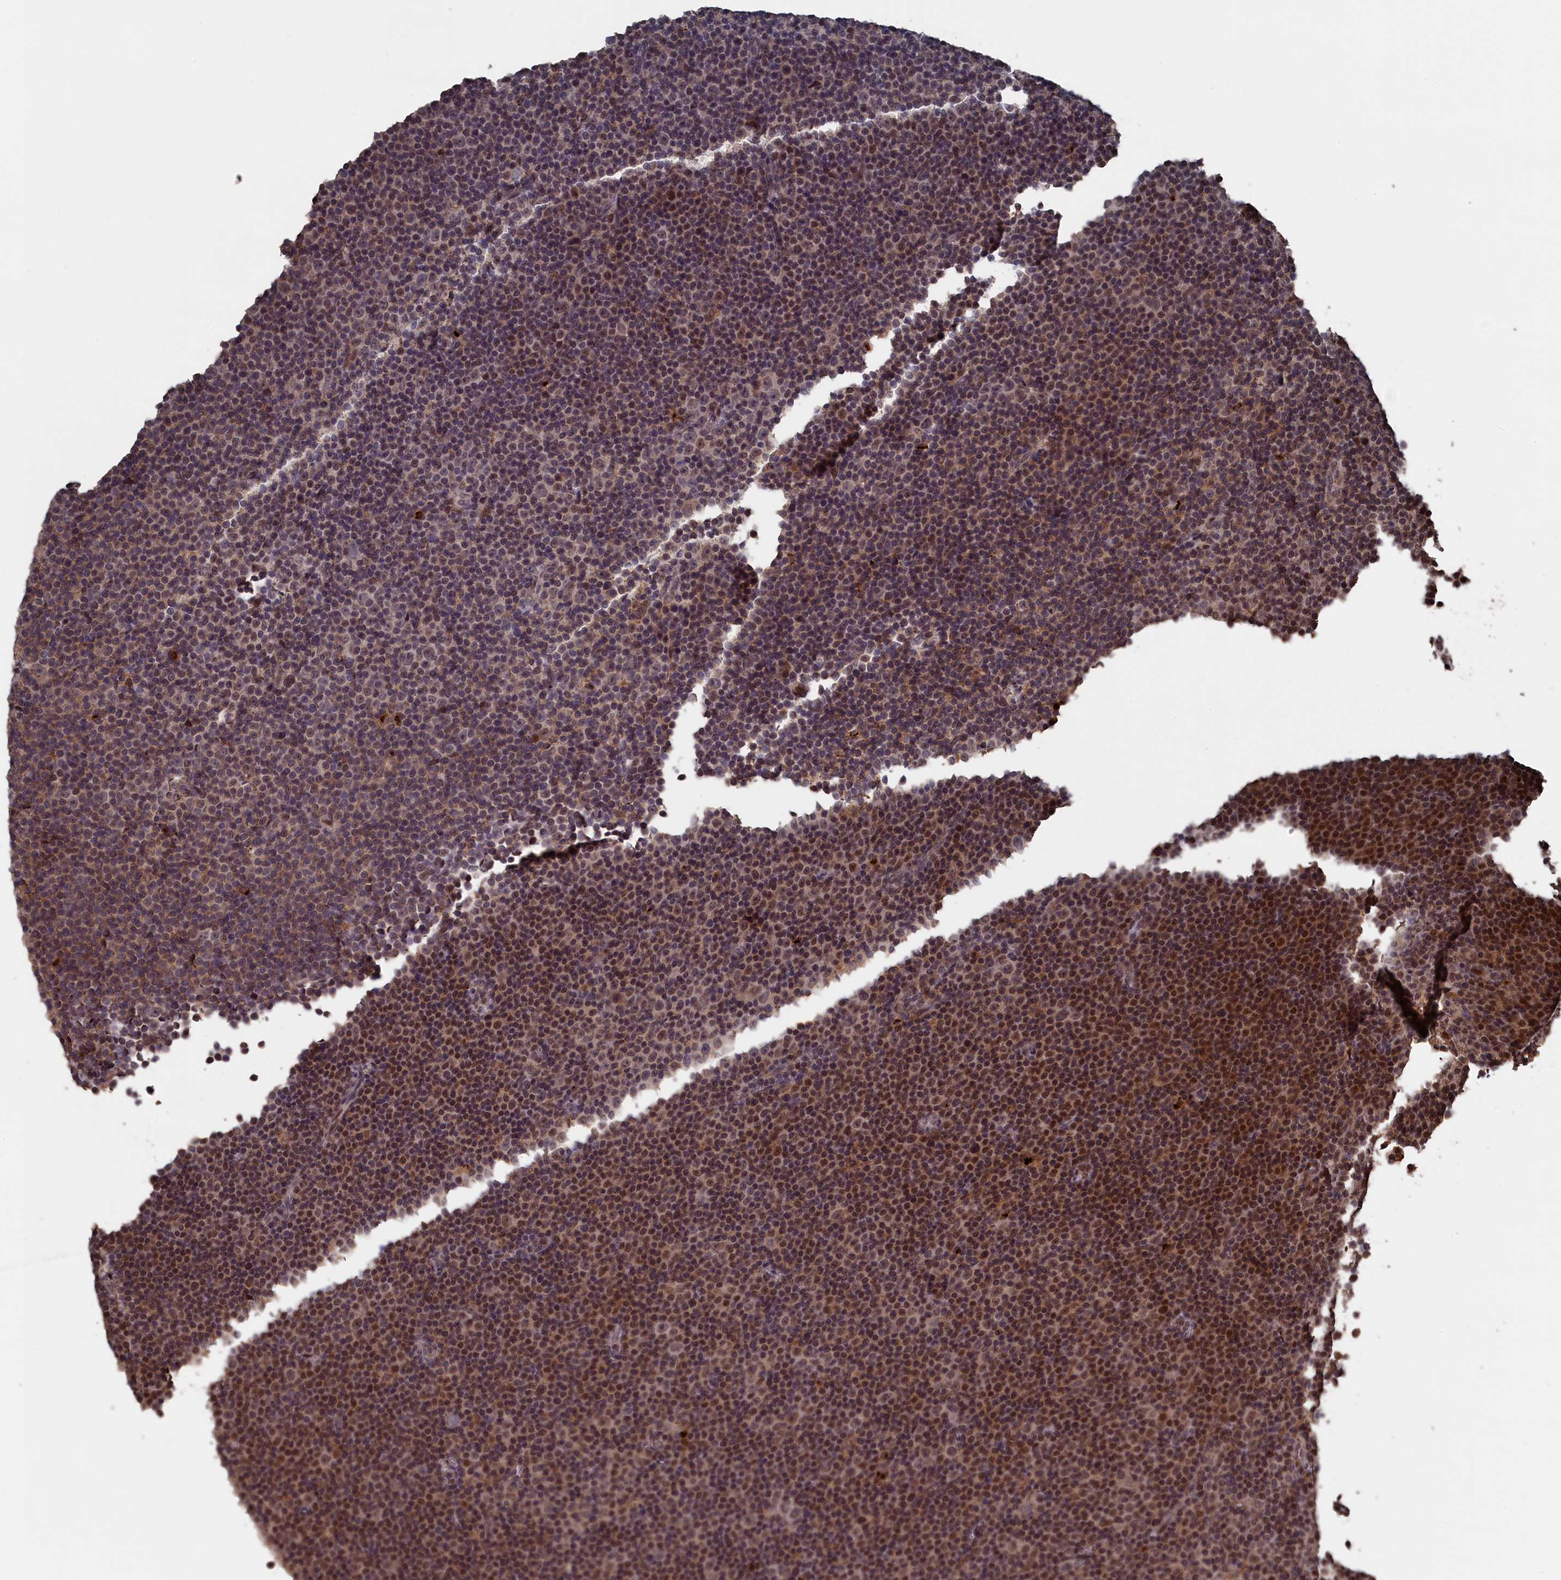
{"staining": {"intensity": "moderate", "quantity": "25%-75%", "location": "cytoplasmic/membranous,nuclear"}, "tissue": "lymphoma", "cell_type": "Tumor cells", "image_type": "cancer", "snomed": [{"axis": "morphology", "description": "Malignant lymphoma, non-Hodgkin's type, Low grade"}, {"axis": "topography", "description": "Lymph node"}], "caption": "Moderate cytoplasmic/membranous and nuclear protein positivity is seen in about 25%-75% of tumor cells in lymphoma.", "gene": "CEACAM21", "patient": {"sex": "female", "age": 67}}